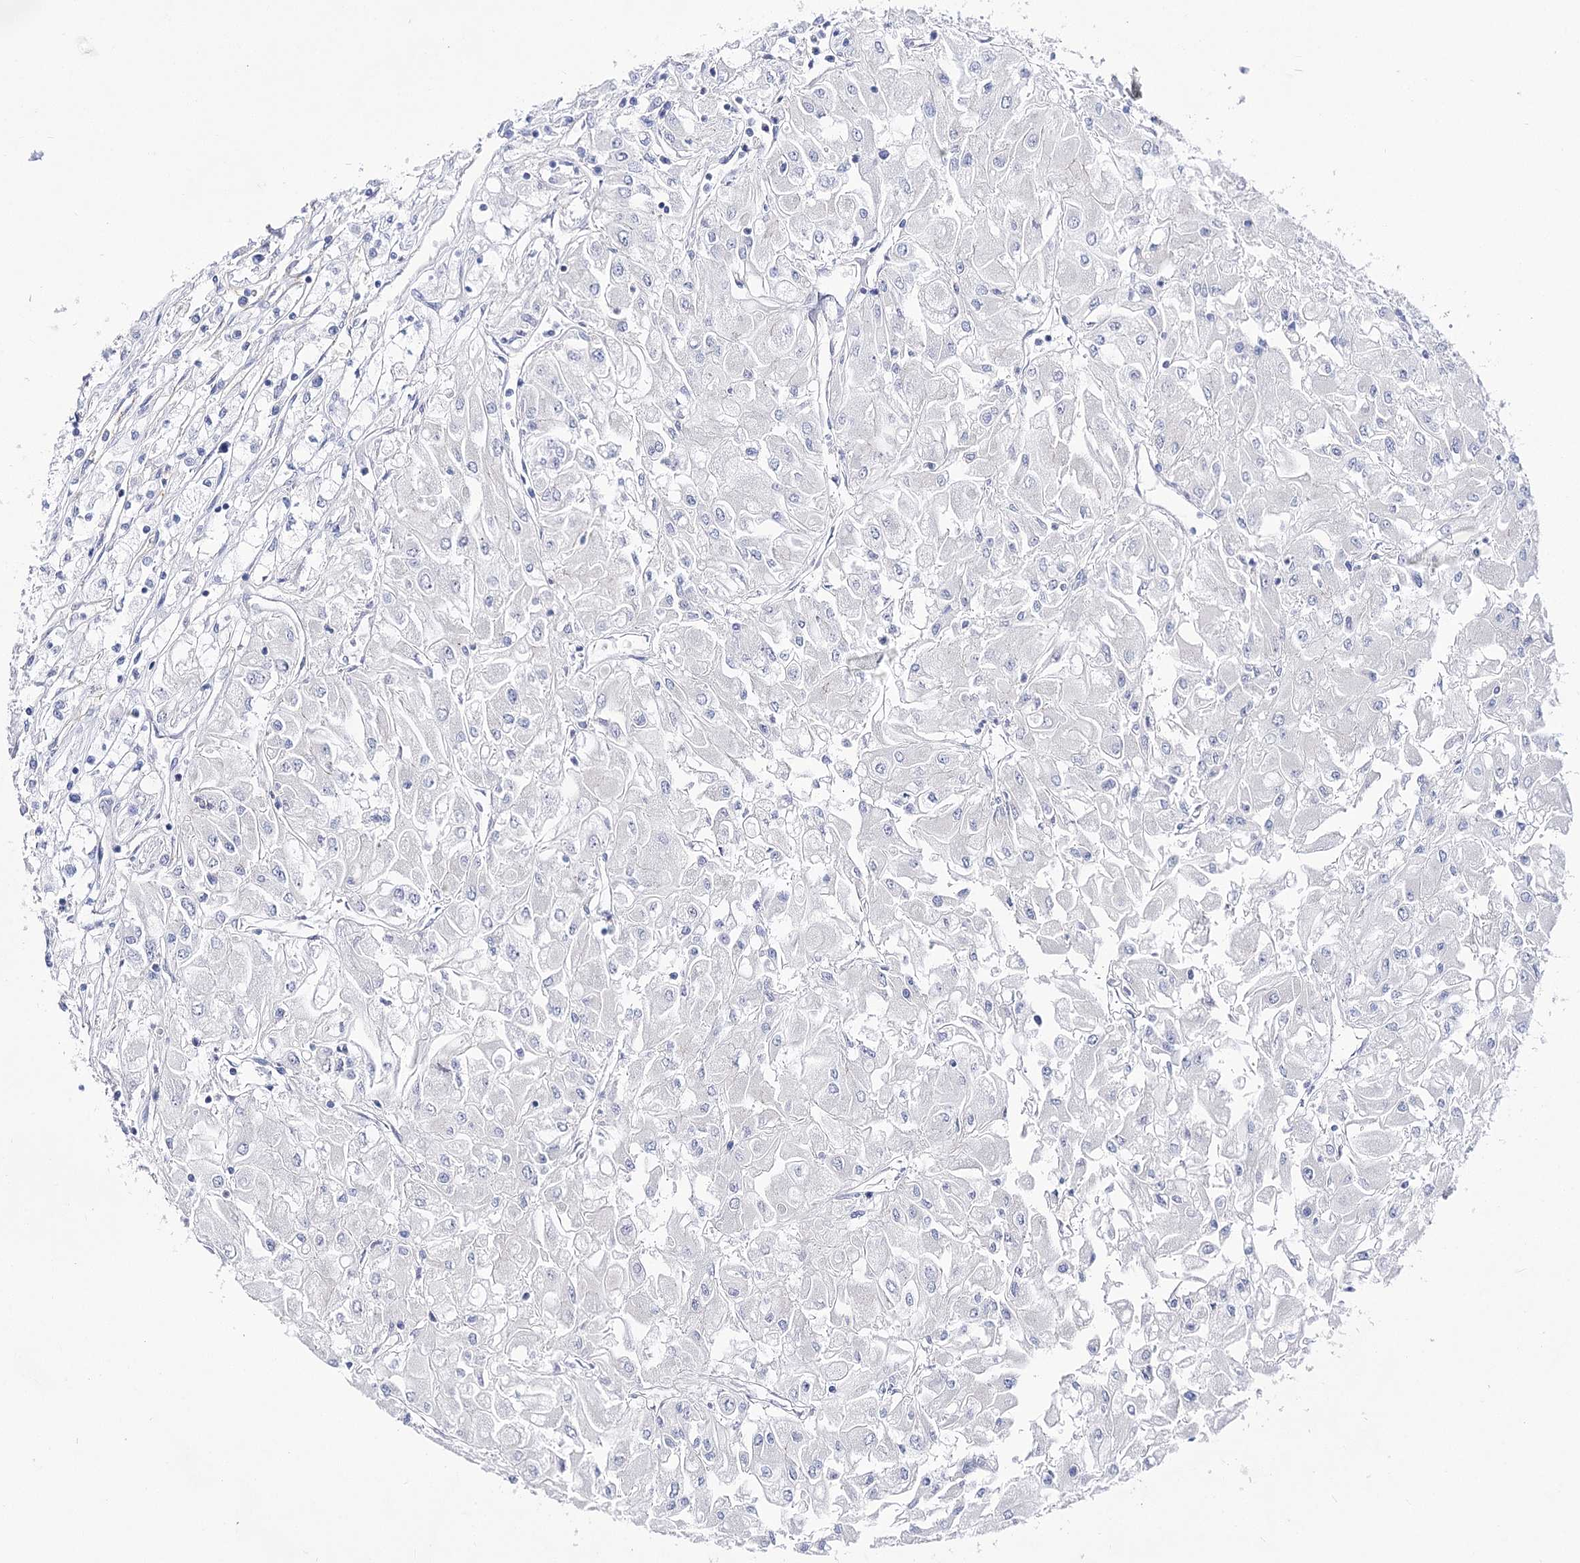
{"staining": {"intensity": "negative", "quantity": "none", "location": "none"}, "tissue": "renal cancer", "cell_type": "Tumor cells", "image_type": "cancer", "snomed": [{"axis": "morphology", "description": "Adenocarcinoma, NOS"}, {"axis": "topography", "description": "Kidney"}], "caption": "Tumor cells show no significant expression in renal adenocarcinoma.", "gene": "NRAP", "patient": {"sex": "male", "age": 80}}